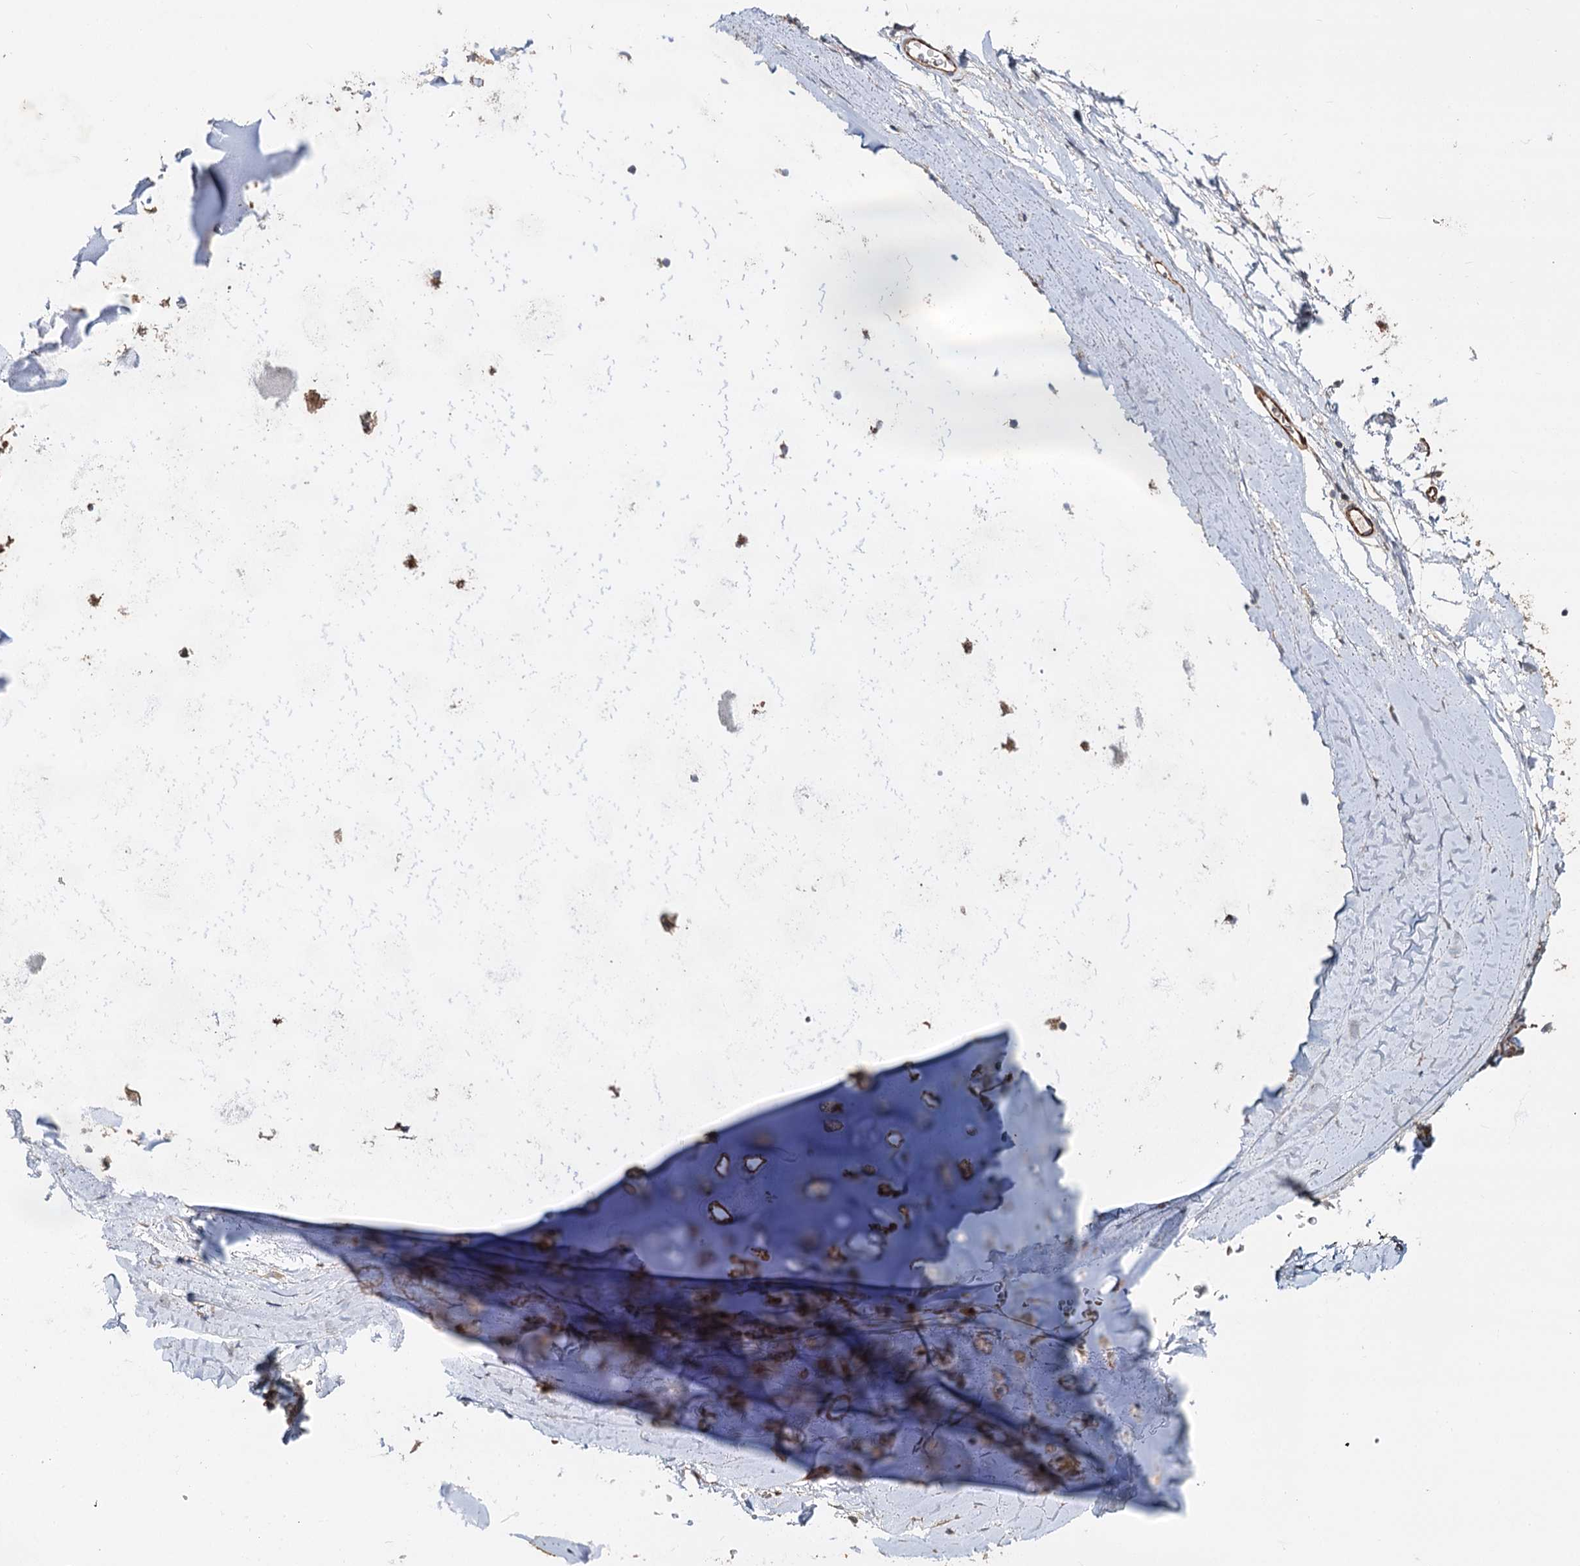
{"staining": {"intensity": "negative", "quantity": "none", "location": "none"}, "tissue": "adipose tissue", "cell_type": "Adipocytes", "image_type": "normal", "snomed": [{"axis": "morphology", "description": "Normal tissue, NOS"}, {"axis": "topography", "description": "Lymph node"}, {"axis": "topography", "description": "Bronchus"}], "caption": "Immunohistochemistry of normal adipose tissue exhibits no positivity in adipocytes. (DAB (3,3'-diaminobenzidine) IHC with hematoxylin counter stain).", "gene": "PTDSS2", "patient": {"sex": "male", "age": 63}}